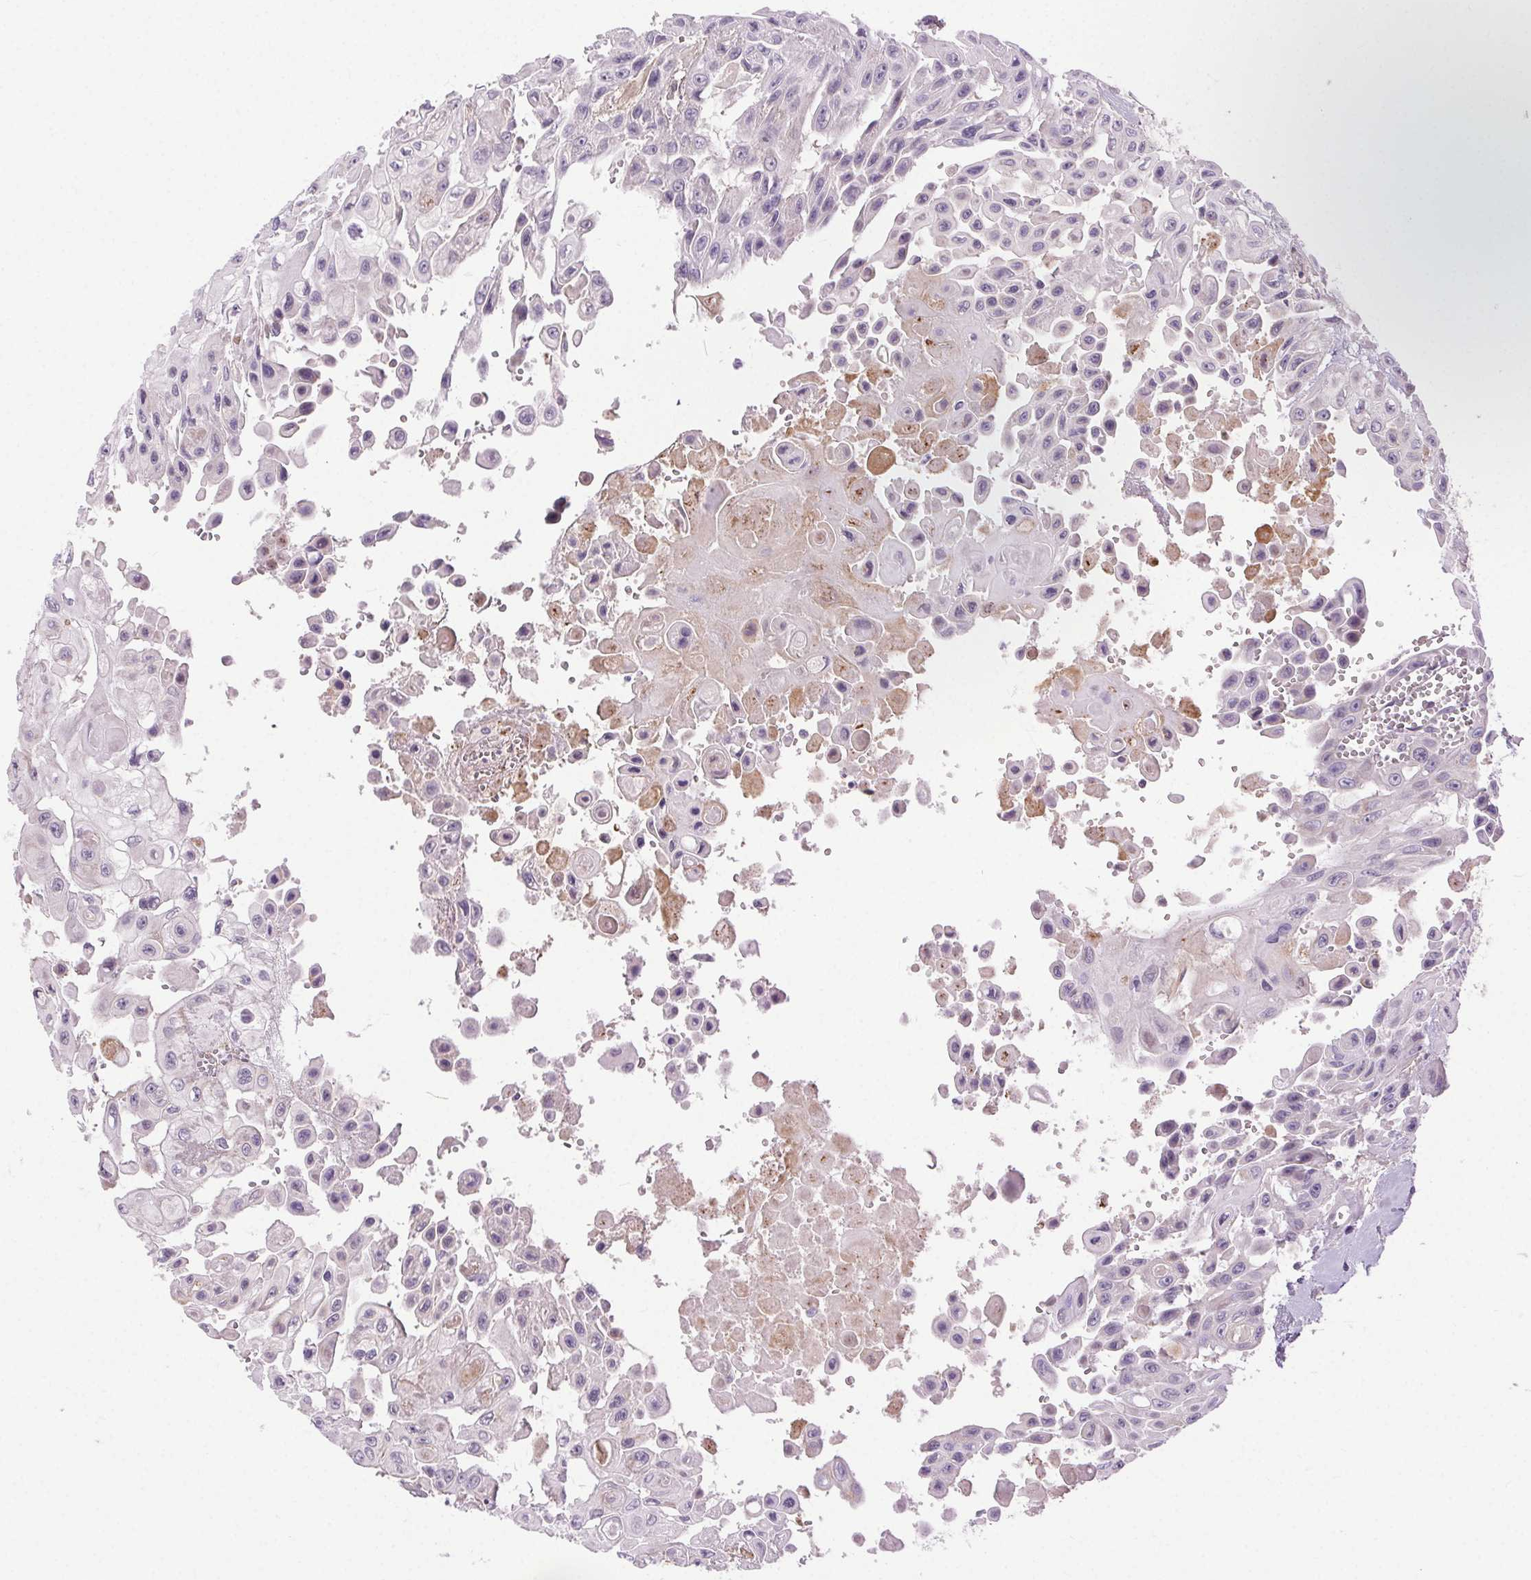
{"staining": {"intensity": "negative", "quantity": "none", "location": "none"}, "tissue": "head and neck cancer", "cell_type": "Tumor cells", "image_type": "cancer", "snomed": [{"axis": "morphology", "description": "Adenocarcinoma, NOS"}, {"axis": "topography", "description": "Head-Neck"}], "caption": "Tumor cells show no significant staining in head and neck cancer.", "gene": "SYT11", "patient": {"sex": "male", "age": 73}}